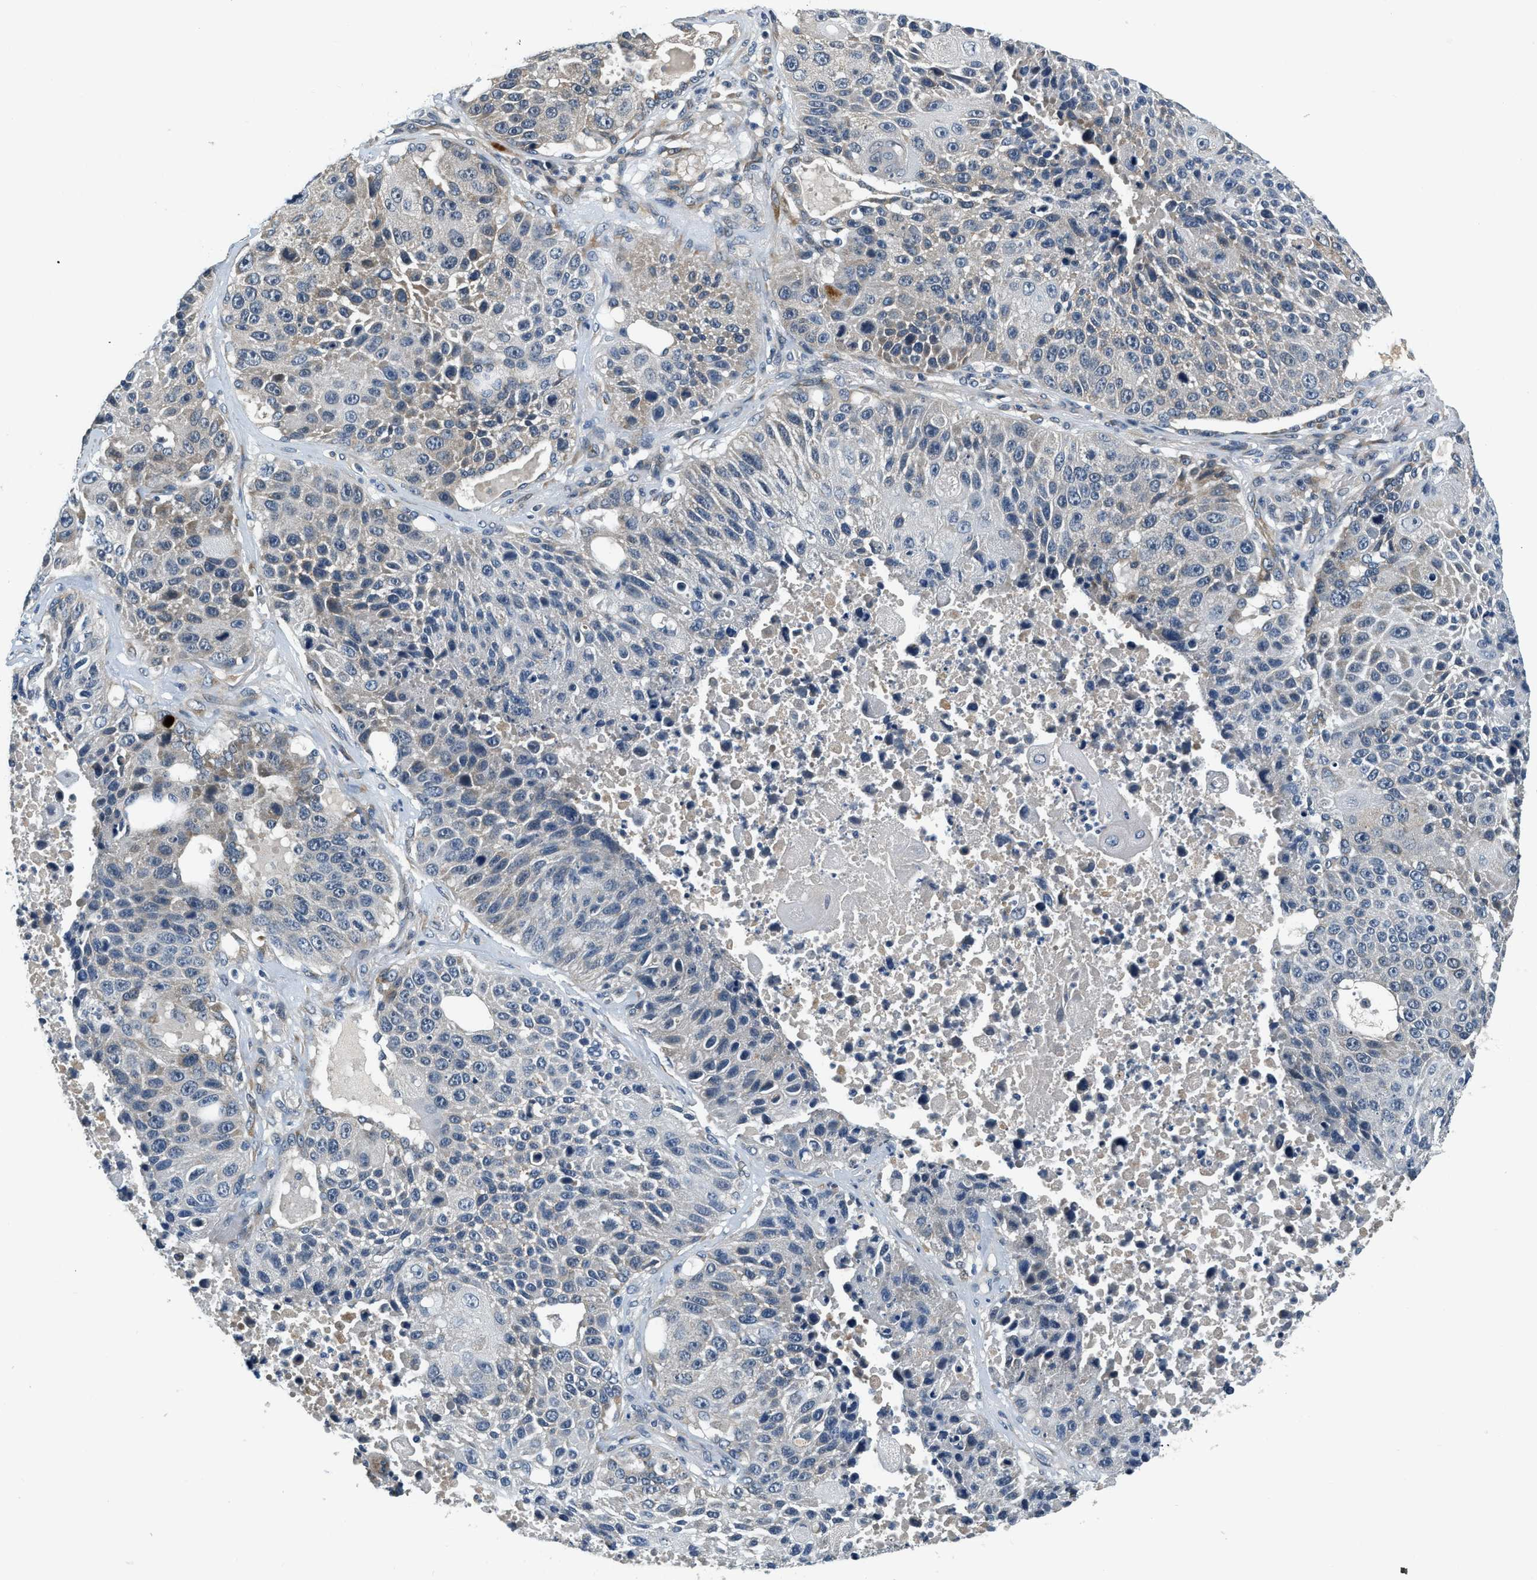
{"staining": {"intensity": "negative", "quantity": "none", "location": "none"}, "tissue": "lung cancer", "cell_type": "Tumor cells", "image_type": "cancer", "snomed": [{"axis": "morphology", "description": "Squamous cell carcinoma, NOS"}, {"axis": "topography", "description": "Lung"}], "caption": "Immunohistochemistry (IHC) image of neoplastic tissue: human squamous cell carcinoma (lung) stained with DAB exhibits no significant protein staining in tumor cells.", "gene": "YAE1", "patient": {"sex": "male", "age": 61}}